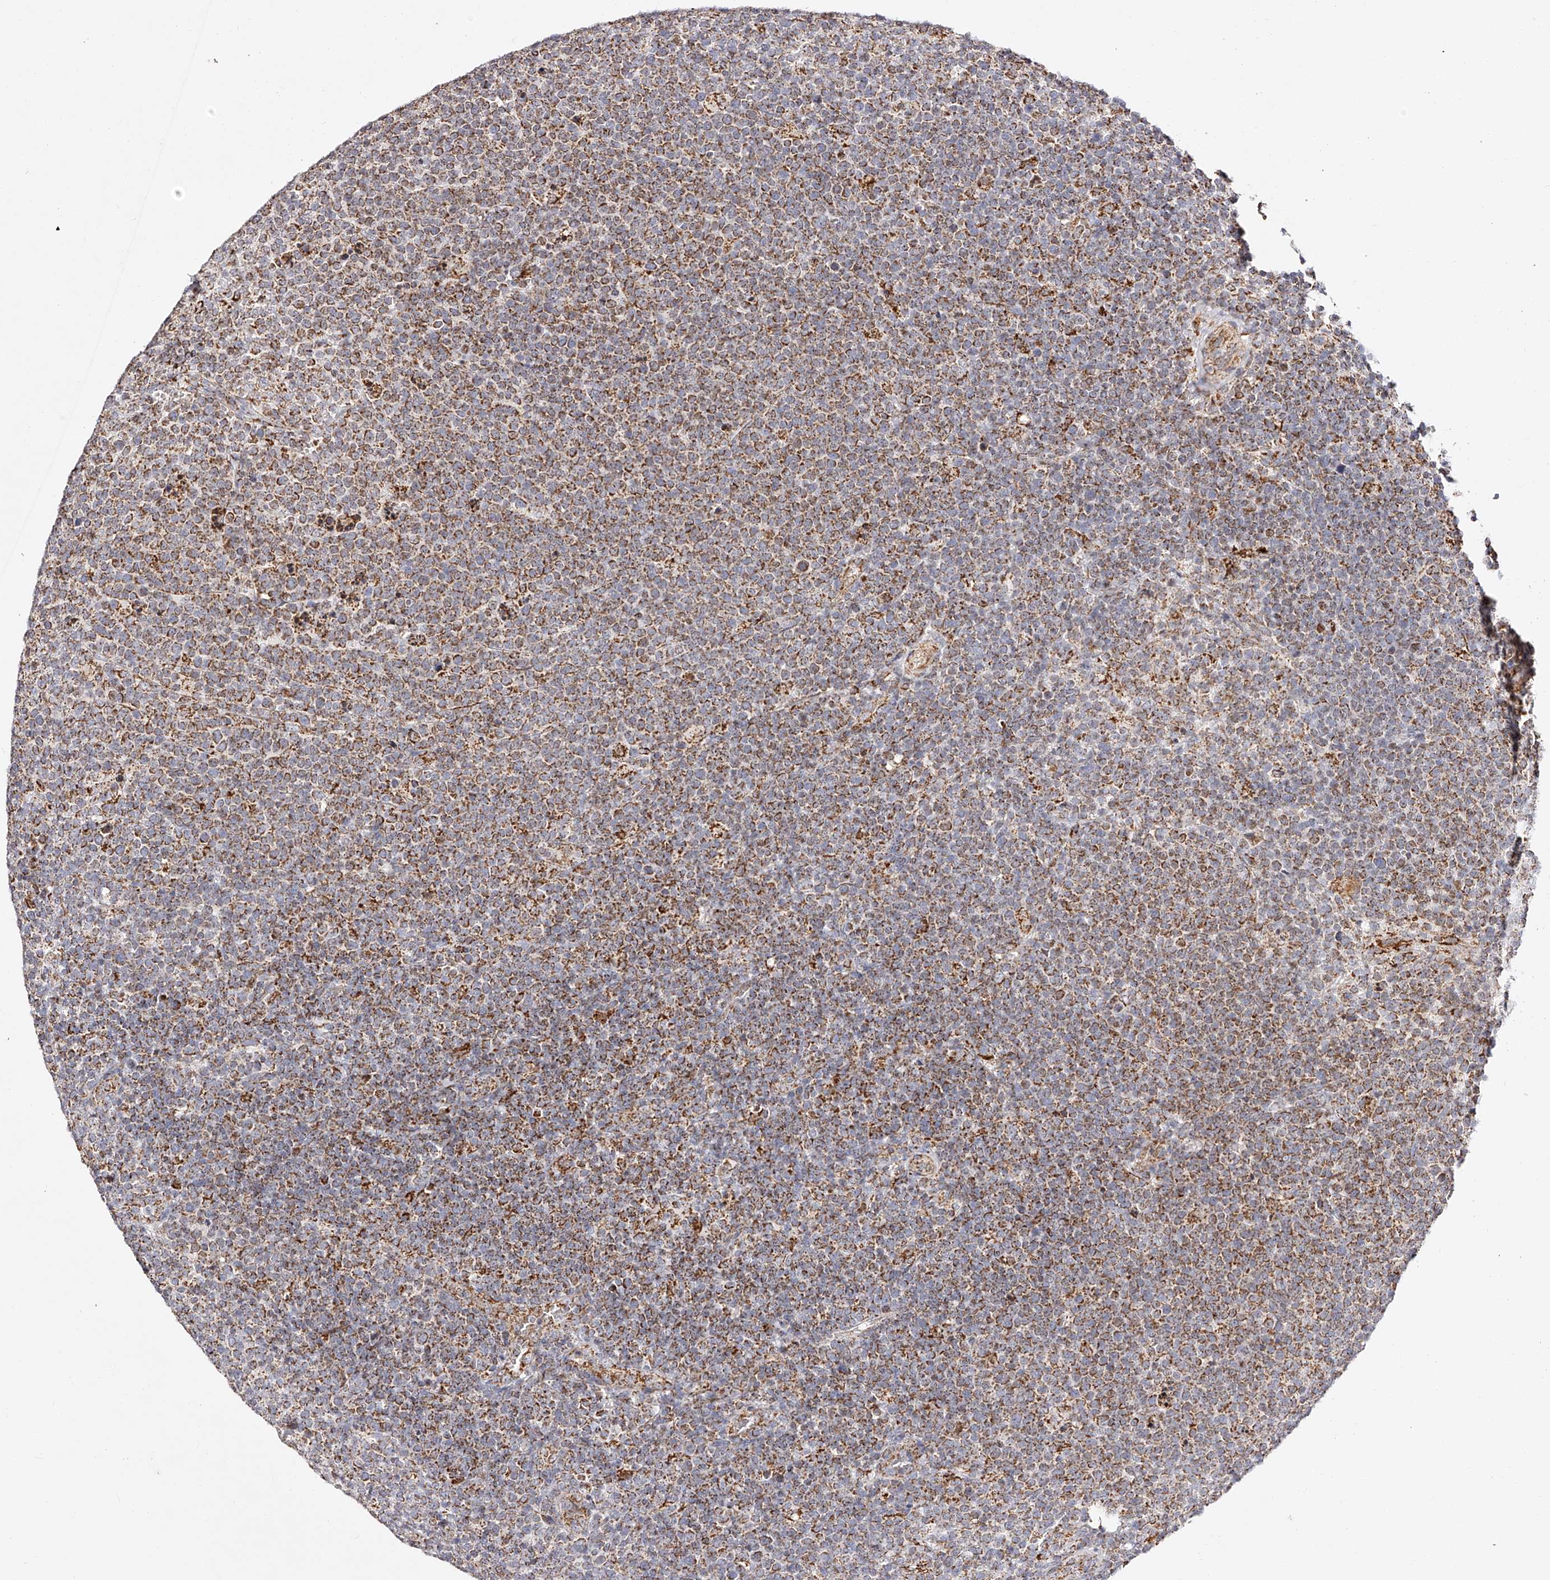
{"staining": {"intensity": "moderate", "quantity": ">75%", "location": "cytoplasmic/membranous"}, "tissue": "lymphoma", "cell_type": "Tumor cells", "image_type": "cancer", "snomed": [{"axis": "morphology", "description": "Malignant lymphoma, non-Hodgkin's type, High grade"}, {"axis": "topography", "description": "Lymph node"}], "caption": "Immunohistochemical staining of human lymphoma displays medium levels of moderate cytoplasmic/membranous positivity in about >75% of tumor cells.", "gene": "NDUFV3", "patient": {"sex": "male", "age": 61}}